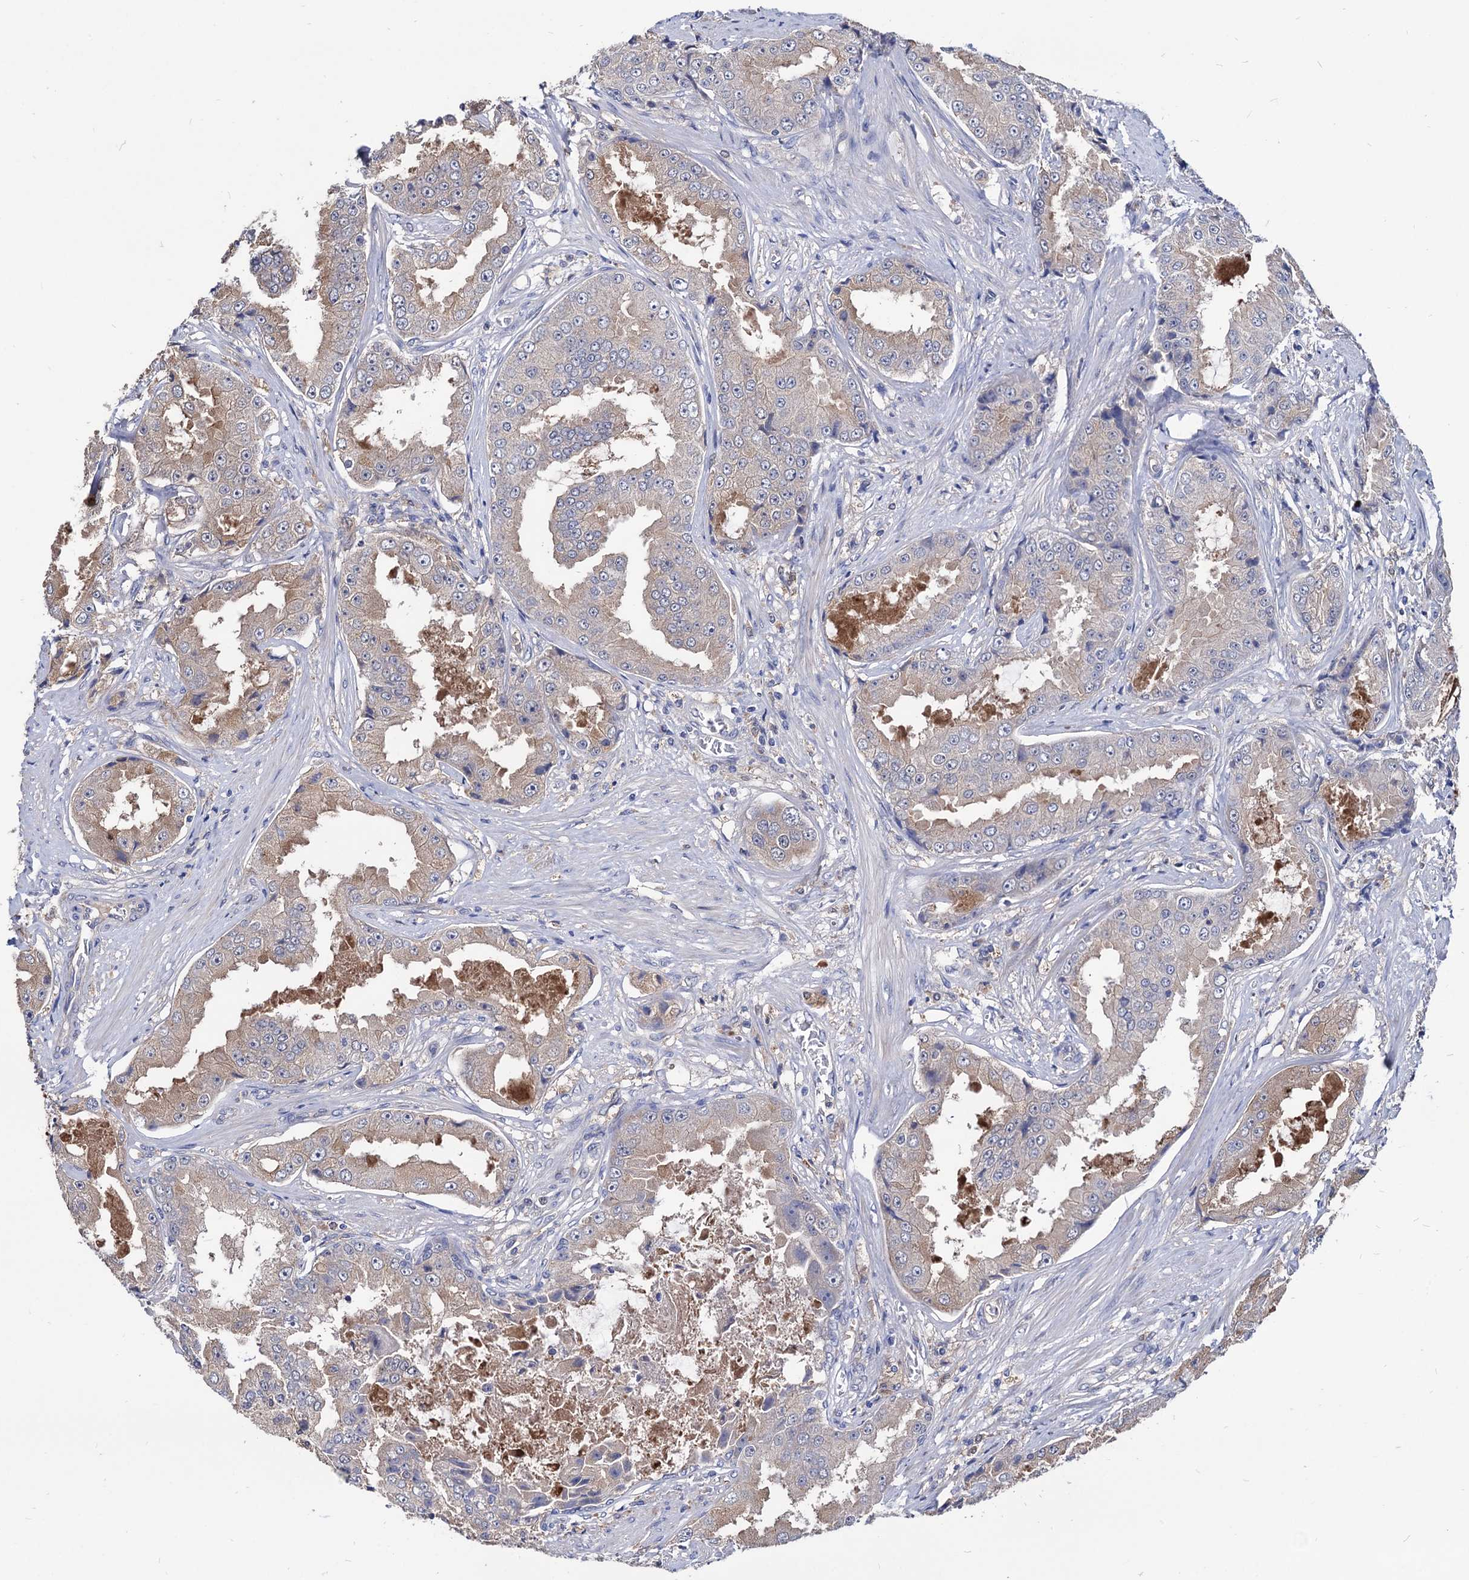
{"staining": {"intensity": "weak", "quantity": "<25%", "location": "cytoplasmic/membranous"}, "tissue": "prostate cancer", "cell_type": "Tumor cells", "image_type": "cancer", "snomed": [{"axis": "morphology", "description": "Adenocarcinoma, High grade"}, {"axis": "topography", "description": "Prostate"}], "caption": "Immunohistochemical staining of prostate cancer (adenocarcinoma (high-grade)) demonstrates no significant expression in tumor cells.", "gene": "CPPED1", "patient": {"sex": "male", "age": 73}}